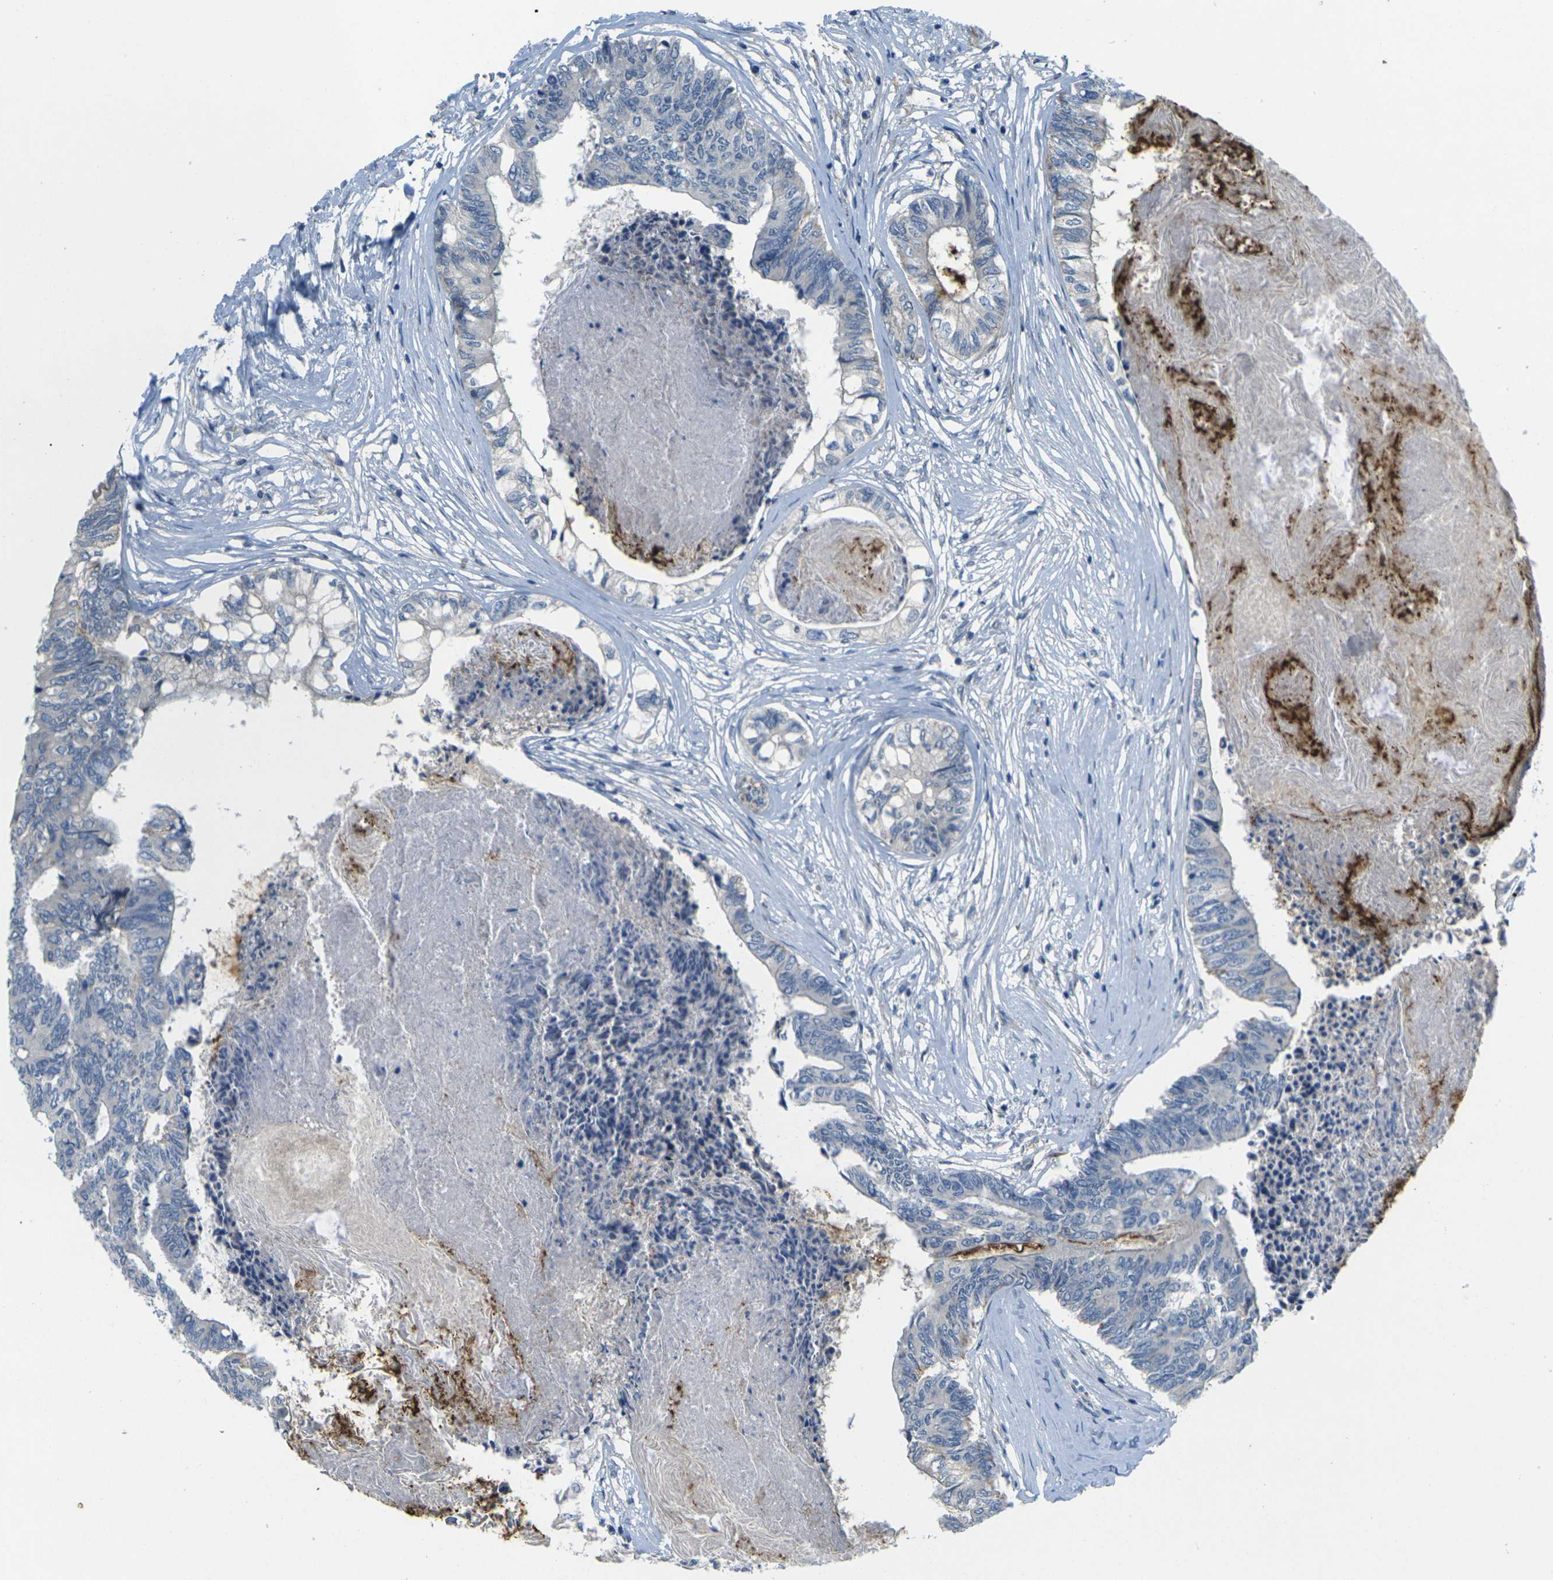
{"staining": {"intensity": "negative", "quantity": "none", "location": "none"}, "tissue": "colorectal cancer", "cell_type": "Tumor cells", "image_type": "cancer", "snomed": [{"axis": "morphology", "description": "Adenocarcinoma, NOS"}, {"axis": "topography", "description": "Rectum"}], "caption": "Immunohistochemistry (IHC) micrograph of human colorectal cancer stained for a protein (brown), which demonstrates no expression in tumor cells.", "gene": "CYP2C8", "patient": {"sex": "male", "age": 63}}